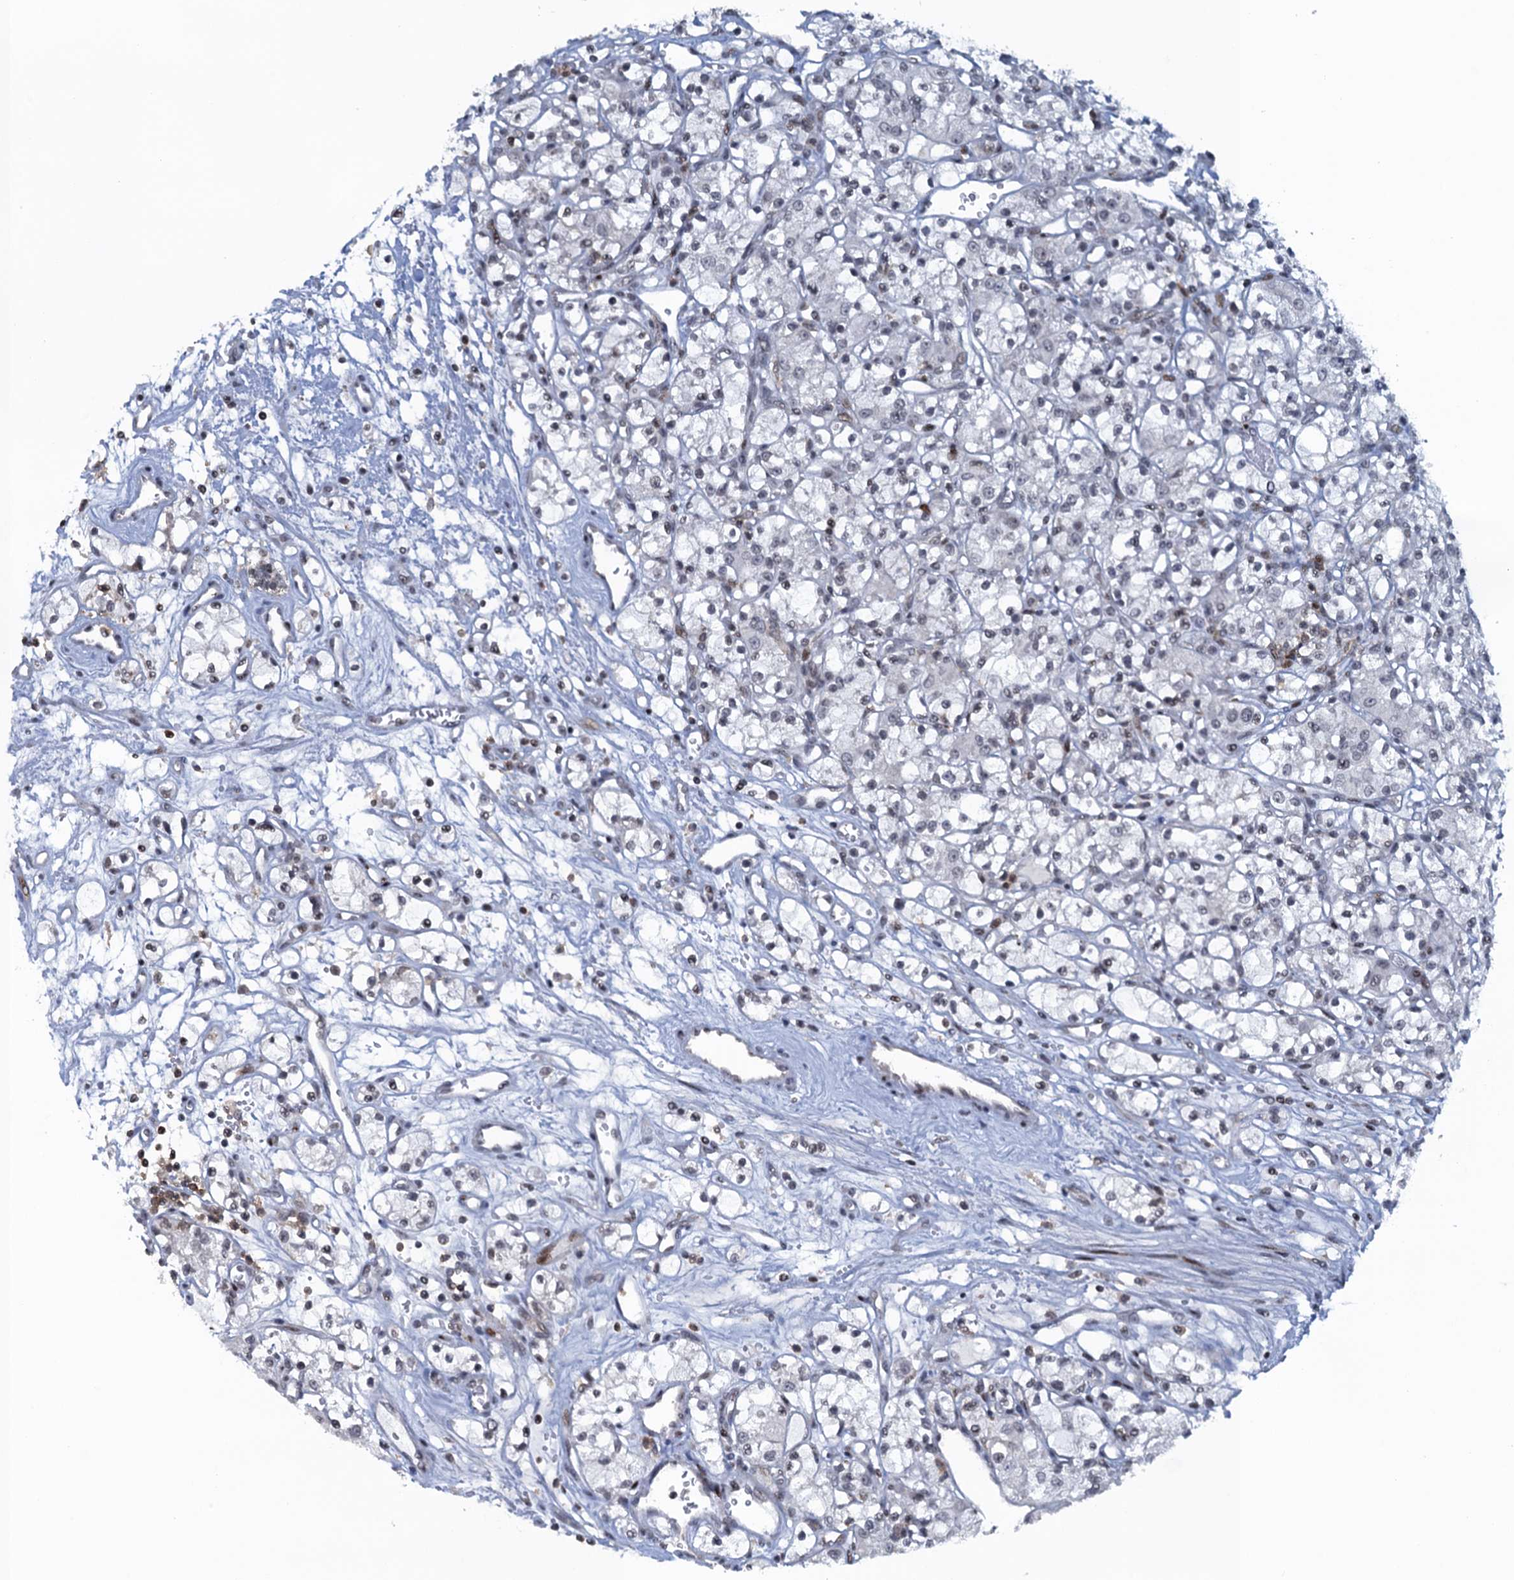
{"staining": {"intensity": "negative", "quantity": "none", "location": "none"}, "tissue": "renal cancer", "cell_type": "Tumor cells", "image_type": "cancer", "snomed": [{"axis": "morphology", "description": "Adenocarcinoma, NOS"}, {"axis": "topography", "description": "Kidney"}], "caption": "Tumor cells show no significant protein expression in adenocarcinoma (renal). The staining was performed using DAB (3,3'-diaminobenzidine) to visualize the protein expression in brown, while the nuclei were stained in blue with hematoxylin (Magnification: 20x).", "gene": "FYB1", "patient": {"sex": "female", "age": 59}}